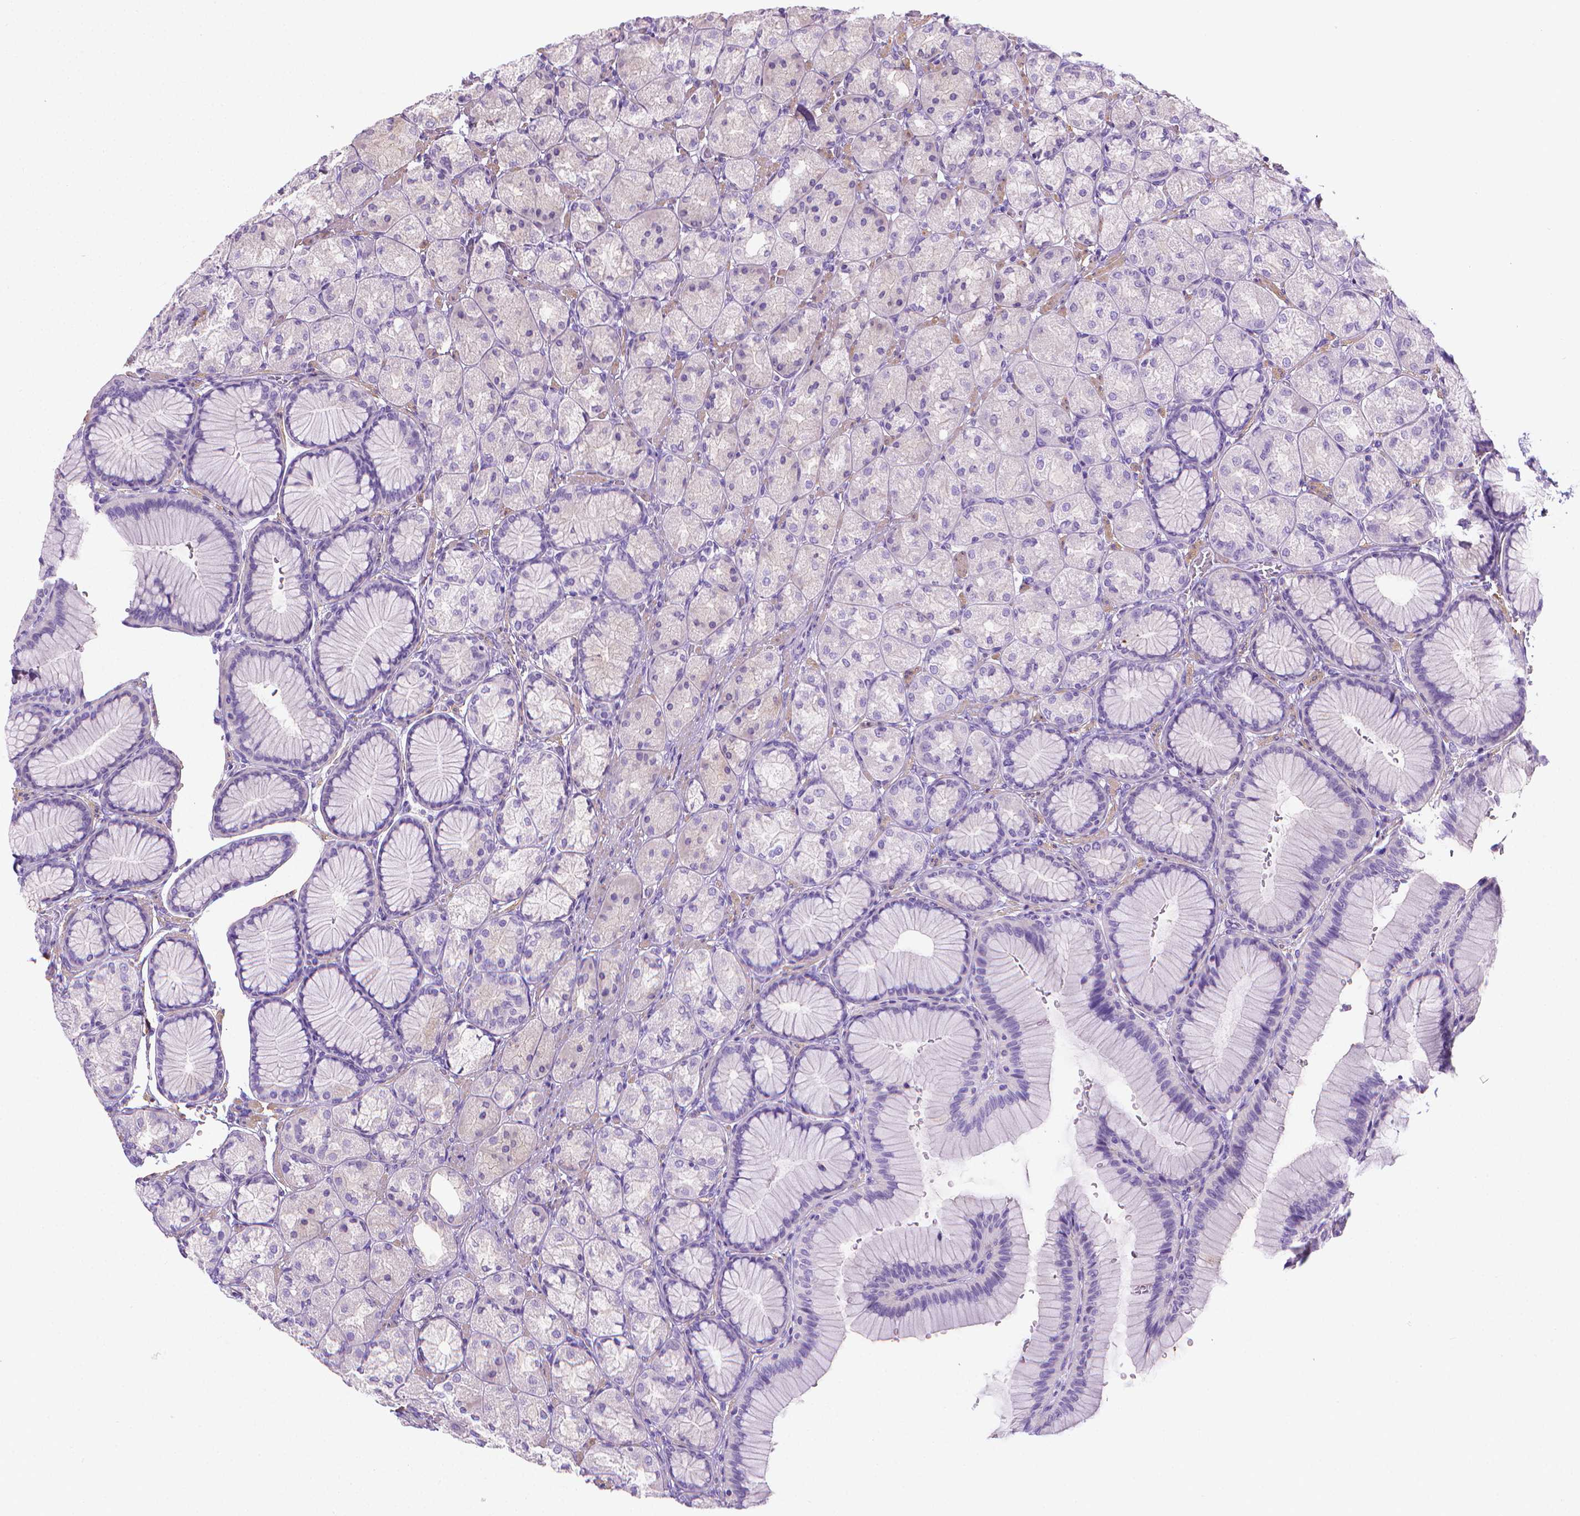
{"staining": {"intensity": "weak", "quantity": "<25%", "location": "cytoplasmic/membranous"}, "tissue": "stomach", "cell_type": "Glandular cells", "image_type": "normal", "snomed": [{"axis": "morphology", "description": "Normal tissue, NOS"}, {"axis": "morphology", "description": "Adenocarcinoma, NOS"}, {"axis": "morphology", "description": "Adenocarcinoma, High grade"}, {"axis": "topography", "description": "Stomach, upper"}, {"axis": "topography", "description": "Stomach"}], "caption": "The micrograph exhibits no staining of glandular cells in unremarkable stomach.", "gene": "FASN", "patient": {"sex": "female", "age": 65}}